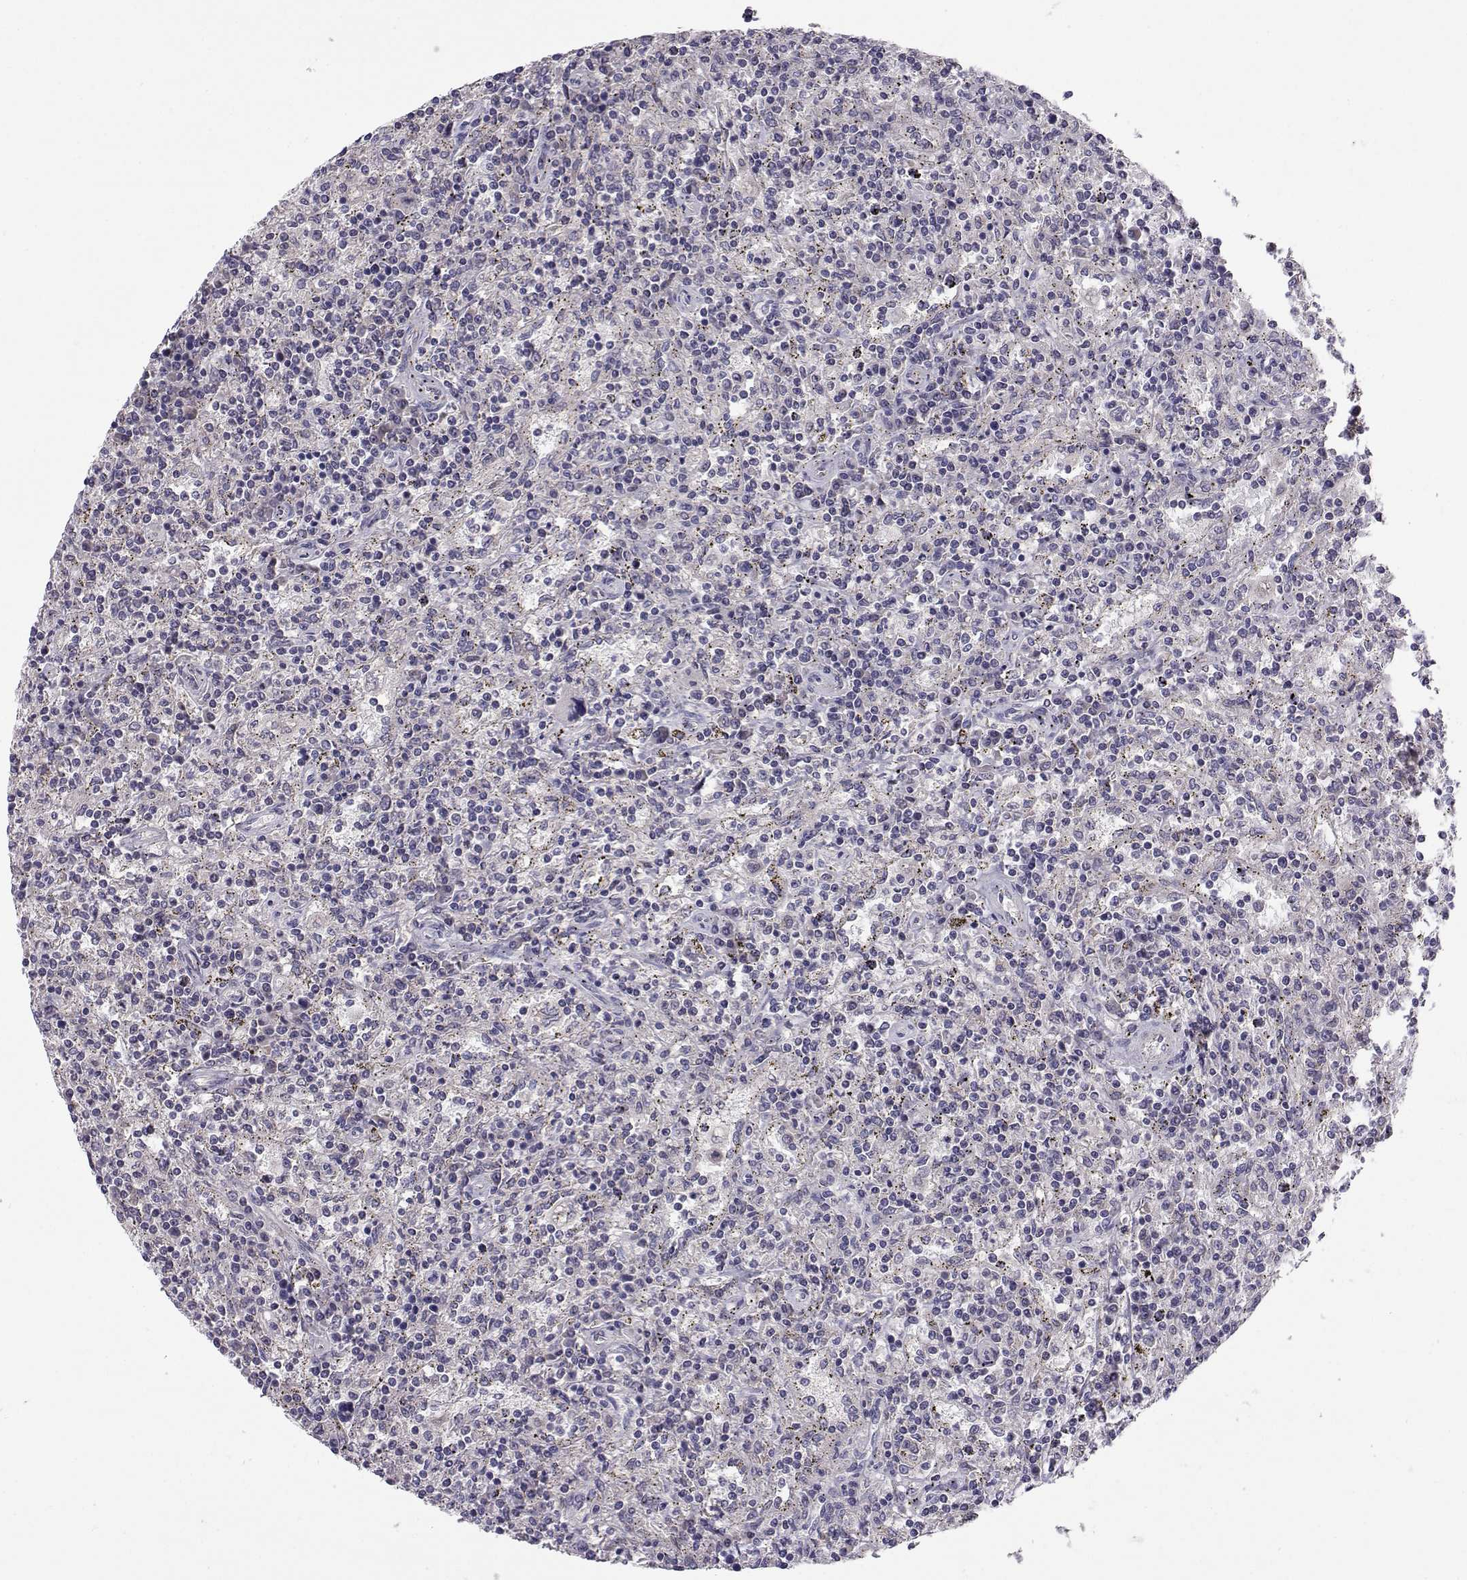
{"staining": {"intensity": "negative", "quantity": "none", "location": "none"}, "tissue": "lymphoma", "cell_type": "Tumor cells", "image_type": "cancer", "snomed": [{"axis": "morphology", "description": "Malignant lymphoma, non-Hodgkin's type, Low grade"}, {"axis": "topography", "description": "Spleen"}], "caption": "A high-resolution image shows immunohistochemistry staining of malignant lymphoma, non-Hodgkin's type (low-grade), which reveals no significant expression in tumor cells.", "gene": "PEX5L", "patient": {"sex": "male", "age": 62}}